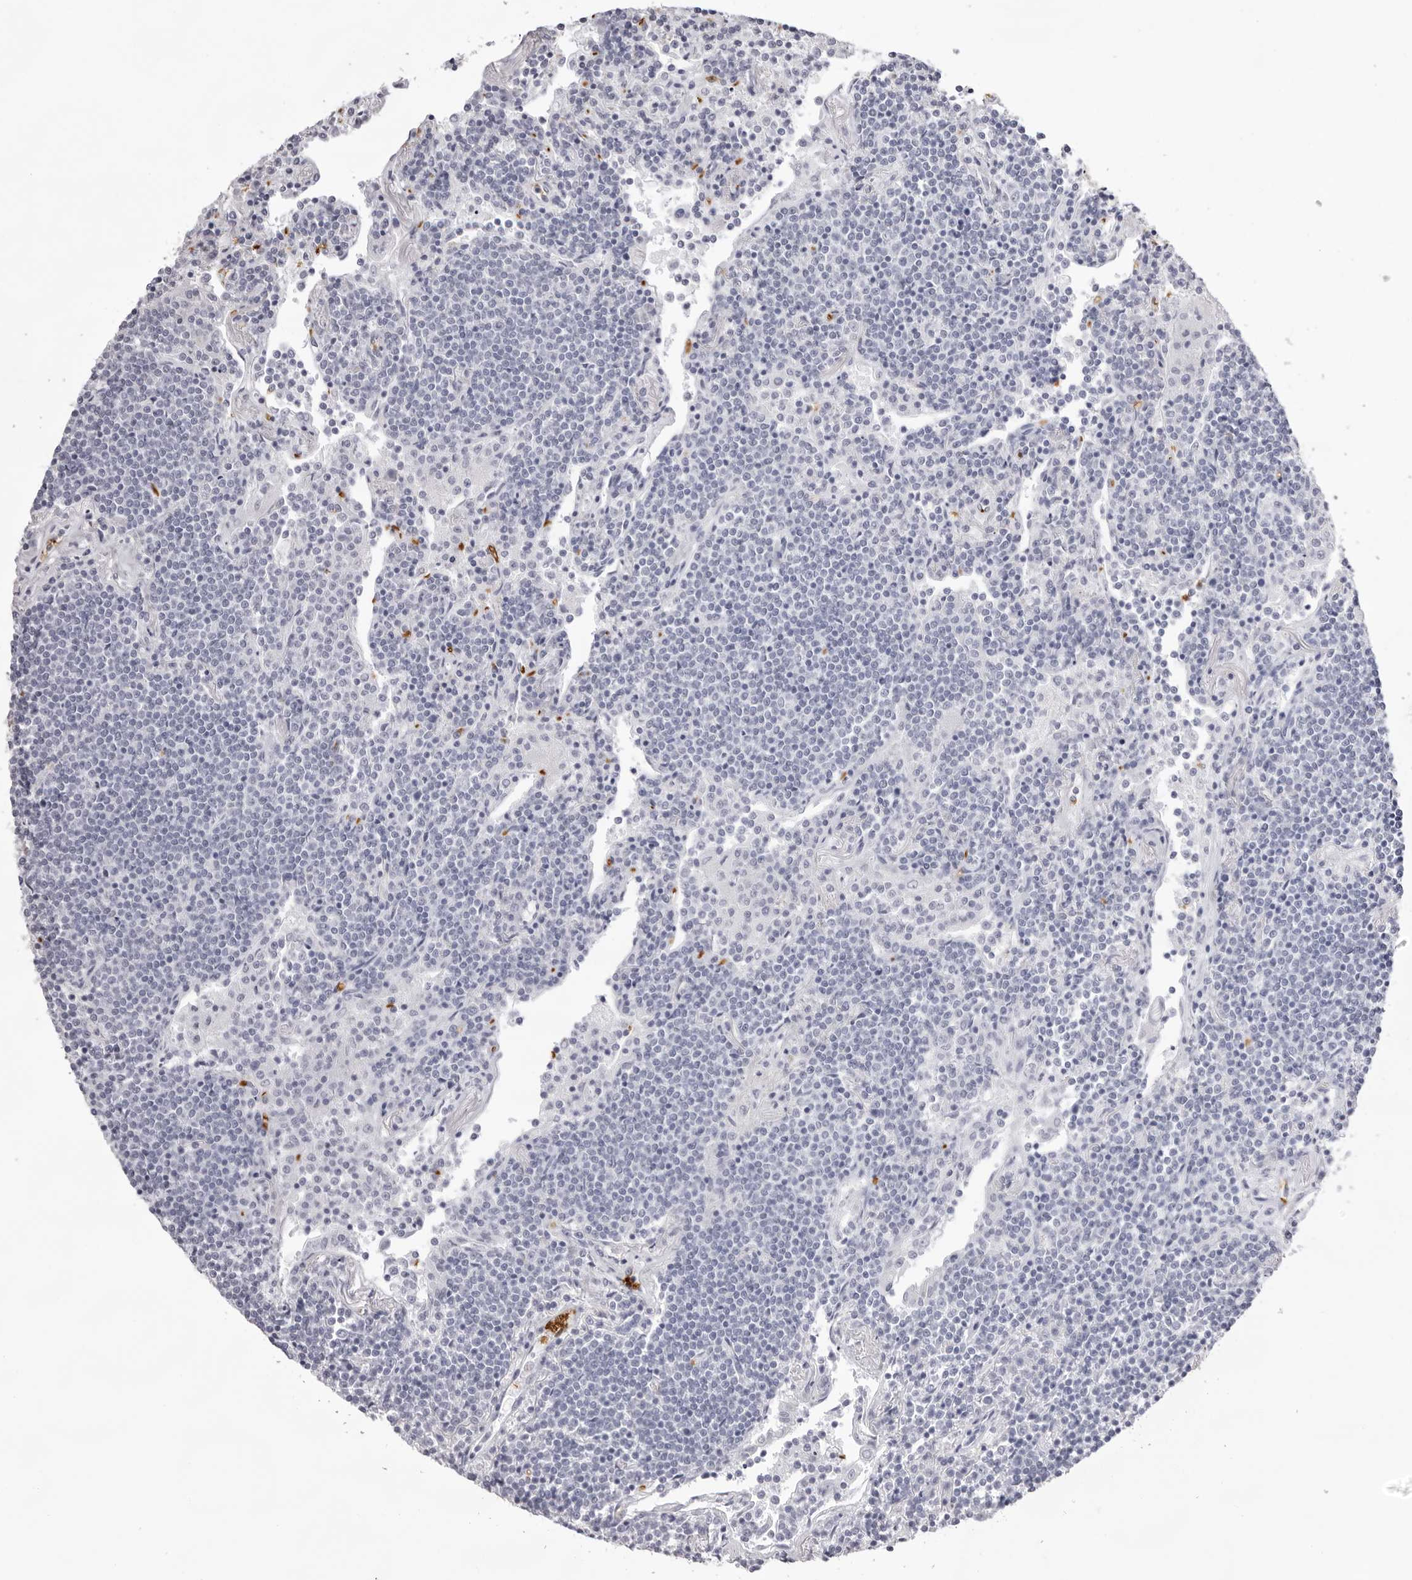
{"staining": {"intensity": "negative", "quantity": "none", "location": "none"}, "tissue": "lymphoma", "cell_type": "Tumor cells", "image_type": "cancer", "snomed": [{"axis": "morphology", "description": "Malignant lymphoma, non-Hodgkin's type, Low grade"}, {"axis": "topography", "description": "Lung"}], "caption": "An IHC photomicrograph of low-grade malignant lymphoma, non-Hodgkin's type is shown. There is no staining in tumor cells of low-grade malignant lymphoma, non-Hodgkin's type.", "gene": "SPTA1", "patient": {"sex": "female", "age": 71}}